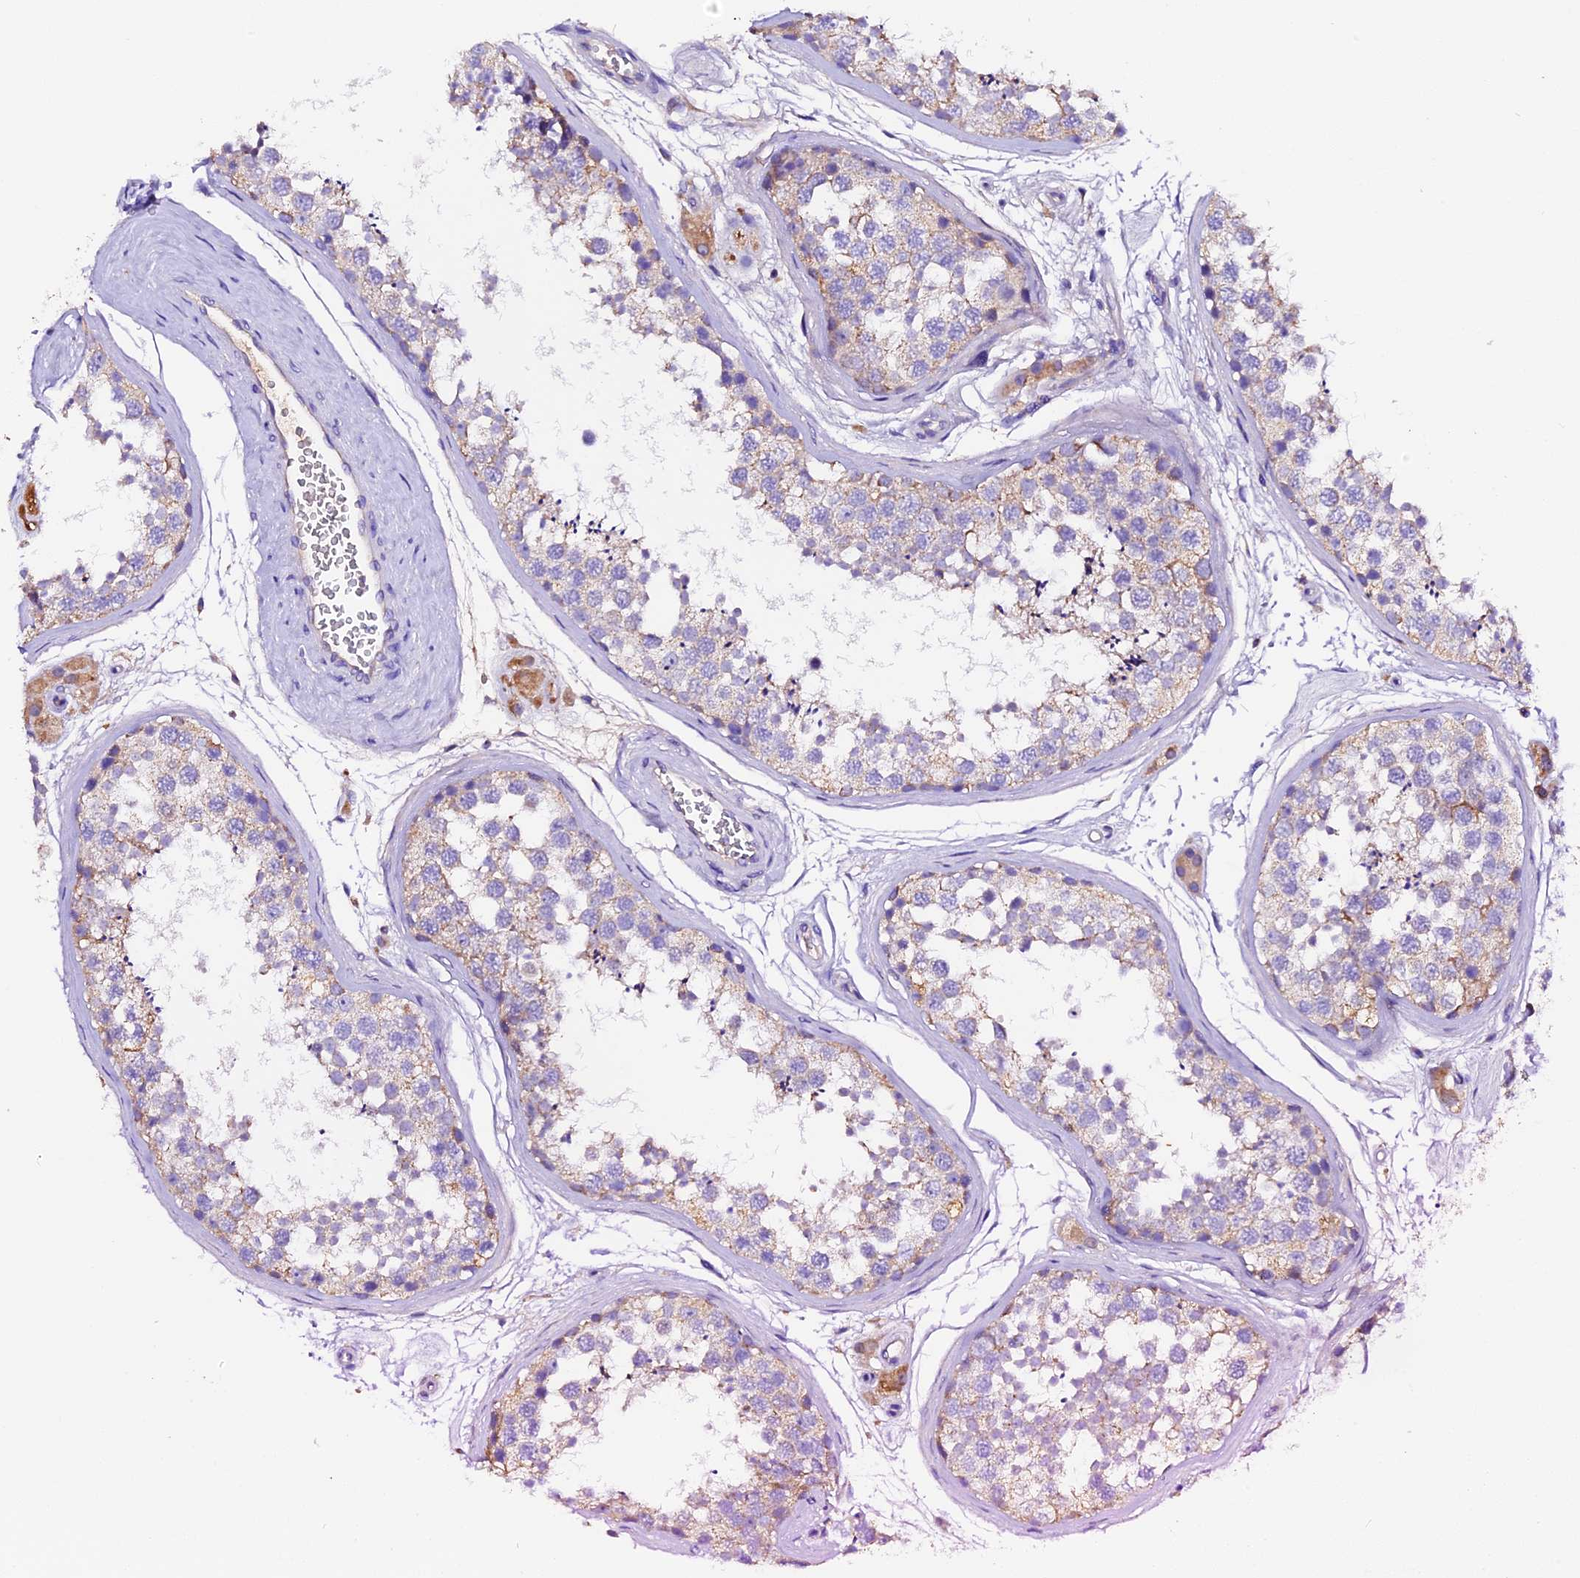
{"staining": {"intensity": "weak", "quantity": "25%-75%", "location": "cytoplasmic/membranous"}, "tissue": "testis", "cell_type": "Cells in seminiferous ducts", "image_type": "normal", "snomed": [{"axis": "morphology", "description": "Normal tissue, NOS"}, {"axis": "topography", "description": "Testis"}], "caption": "Cells in seminiferous ducts reveal weak cytoplasmic/membranous expression in approximately 25%-75% of cells in normal testis. (Stains: DAB in brown, nuclei in blue, Microscopy: brightfield microscopy at high magnification).", "gene": "SIX5", "patient": {"sex": "male", "age": 56}}